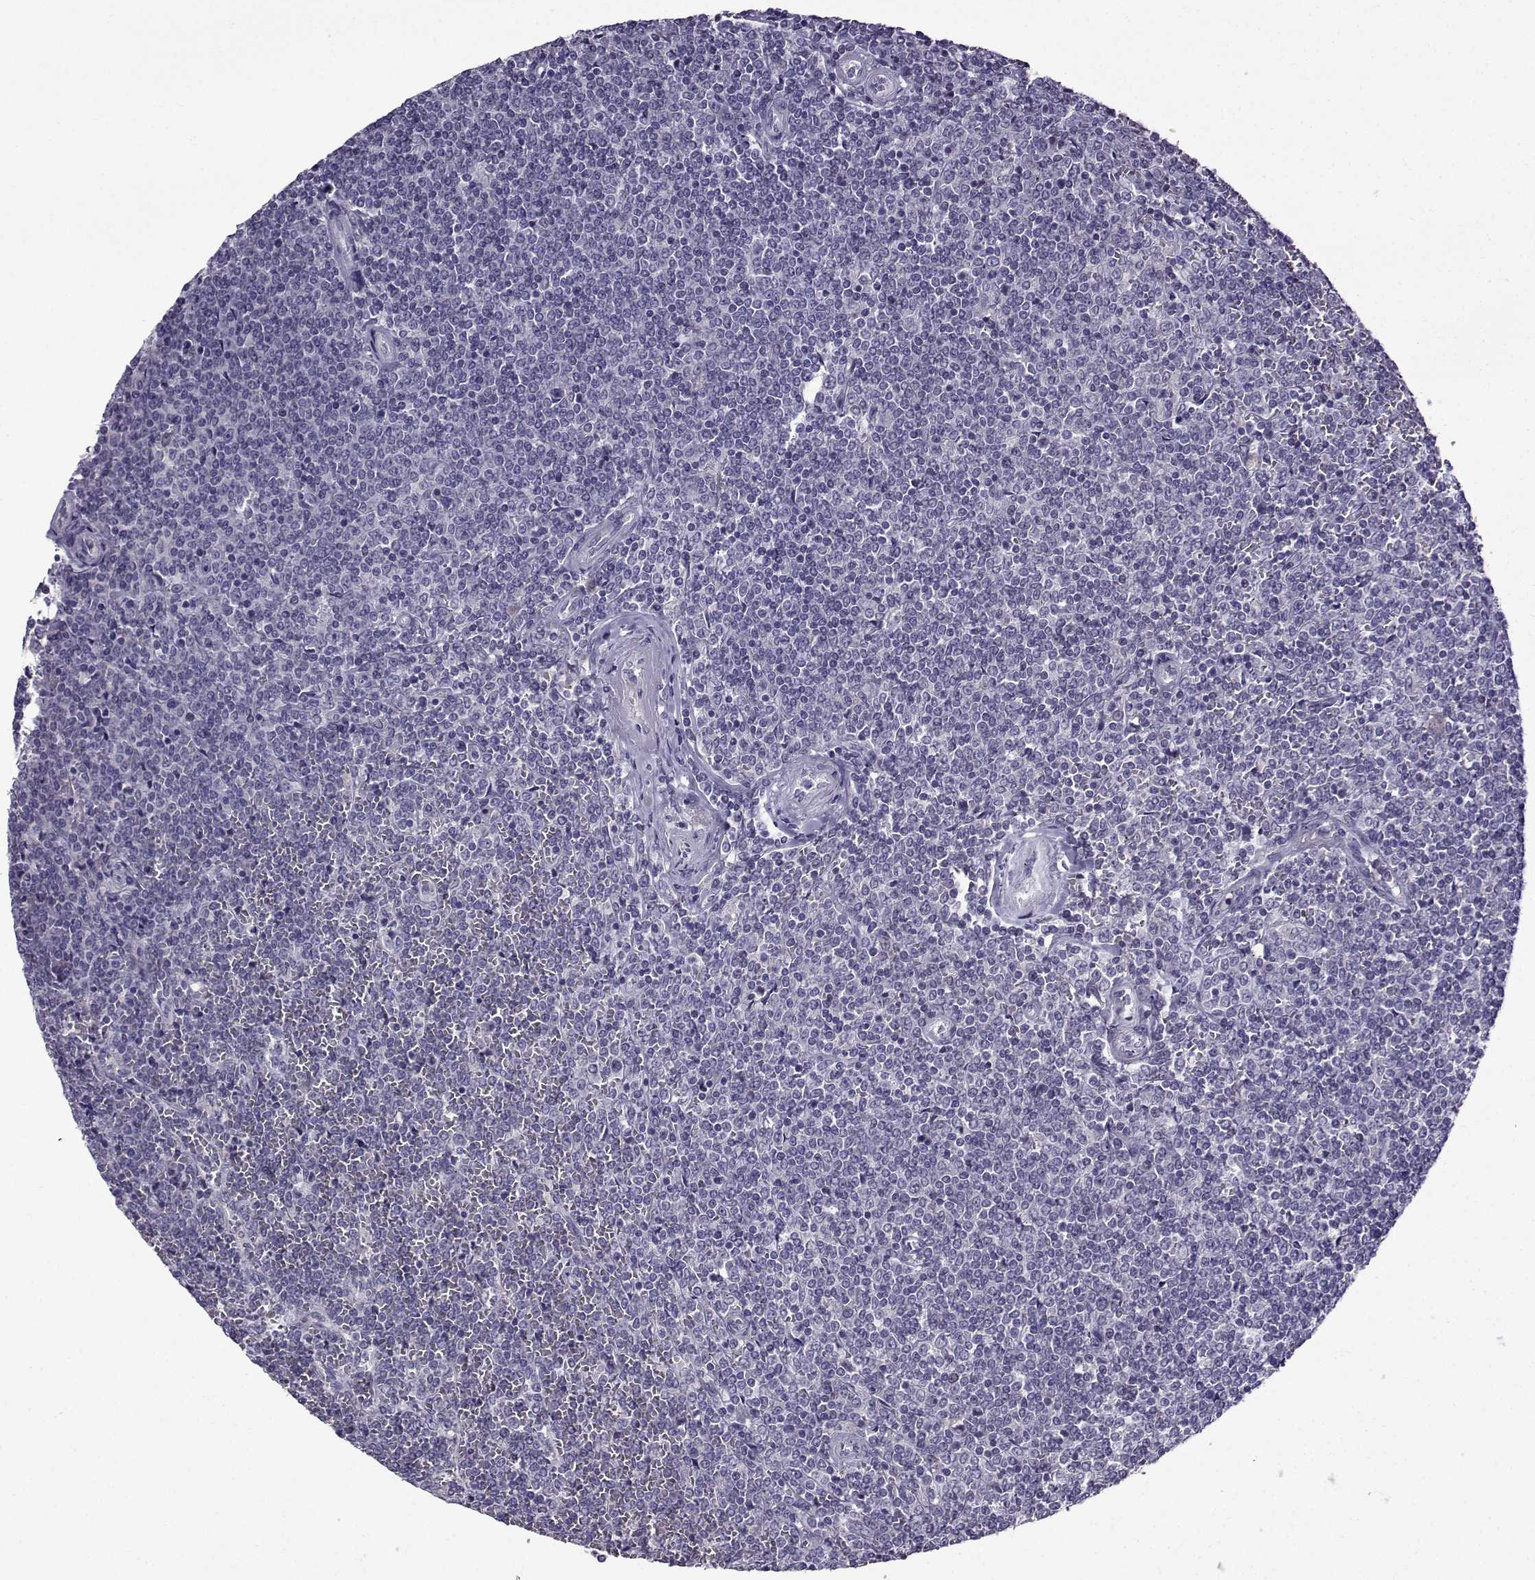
{"staining": {"intensity": "negative", "quantity": "none", "location": "none"}, "tissue": "lymphoma", "cell_type": "Tumor cells", "image_type": "cancer", "snomed": [{"axis": "morphology", "description": "Malignant lymphoma, non-Hodgkin's type, Low grade"}, {"axis": "topography", "description": "Spleen"}], "caption": "Immunohistochemical staining of human lymphoma shows no significant staining in tumor cells.", "gene": "CRYBB1", "patient": {"sex": "female", "age": 19}}